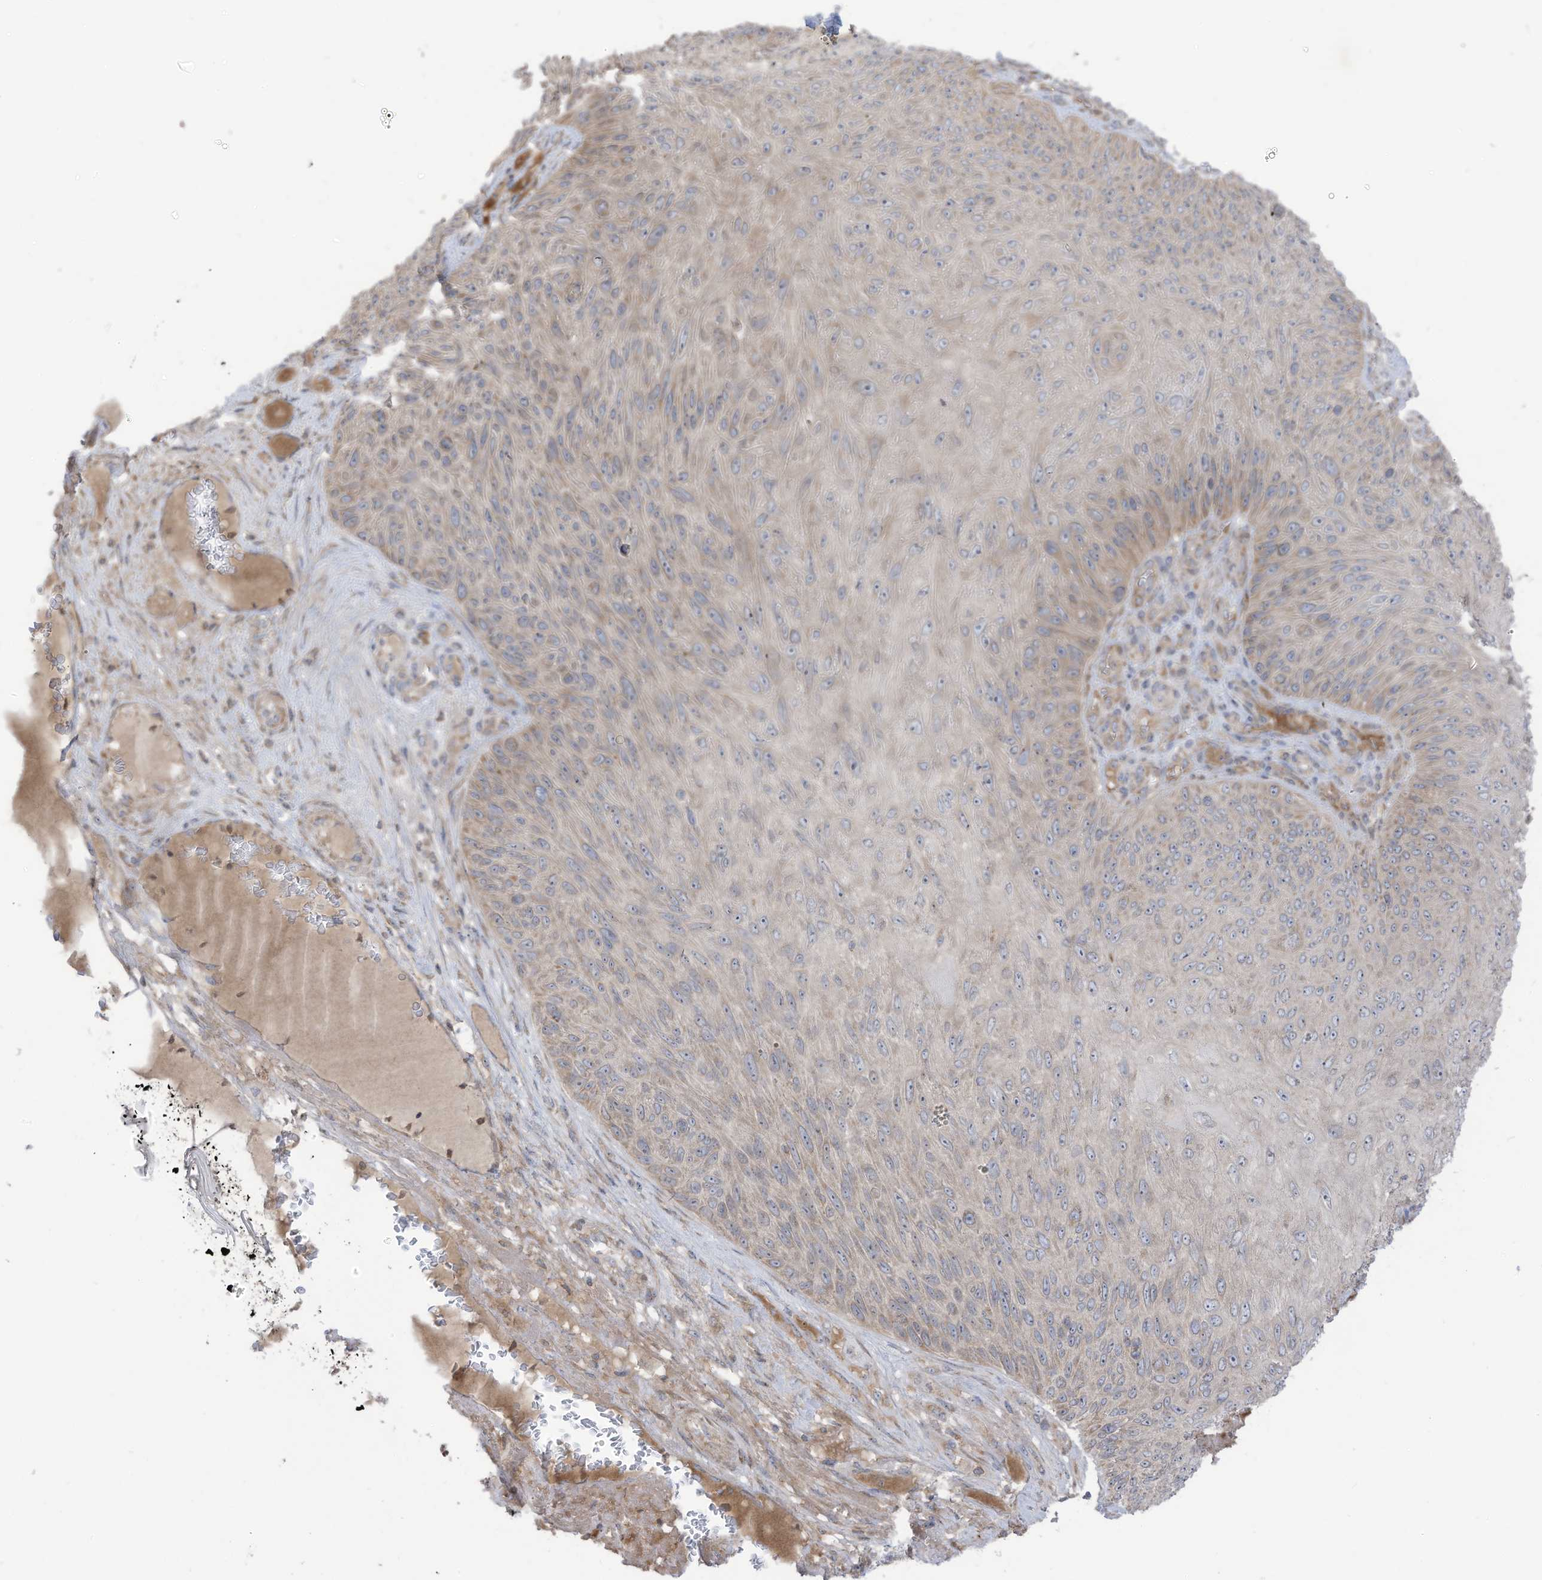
{"staining": {"intensity": "weak", "quantity": "25%-75%", "location": "cytoplasmic/membranous"}, "tissue": "skin cancer", "cell_type": "Tumor cells", "image_type": "cancer", "snomed": [{"axis": "morphology", "description": "Squamous cell carcinoma, NOS"}, {"axis": "topography", "description": "Skin"}], "caption": "Skin squamous cell carcinoma tissue exhibits weak cytoplasmic/membranous expression in about 25%-75% of tumor cells Ihc stains the protein in brown and the nuclei are stained blue.", "gene": "CGAS", "patient": {"sex": "female", "age": 88}}